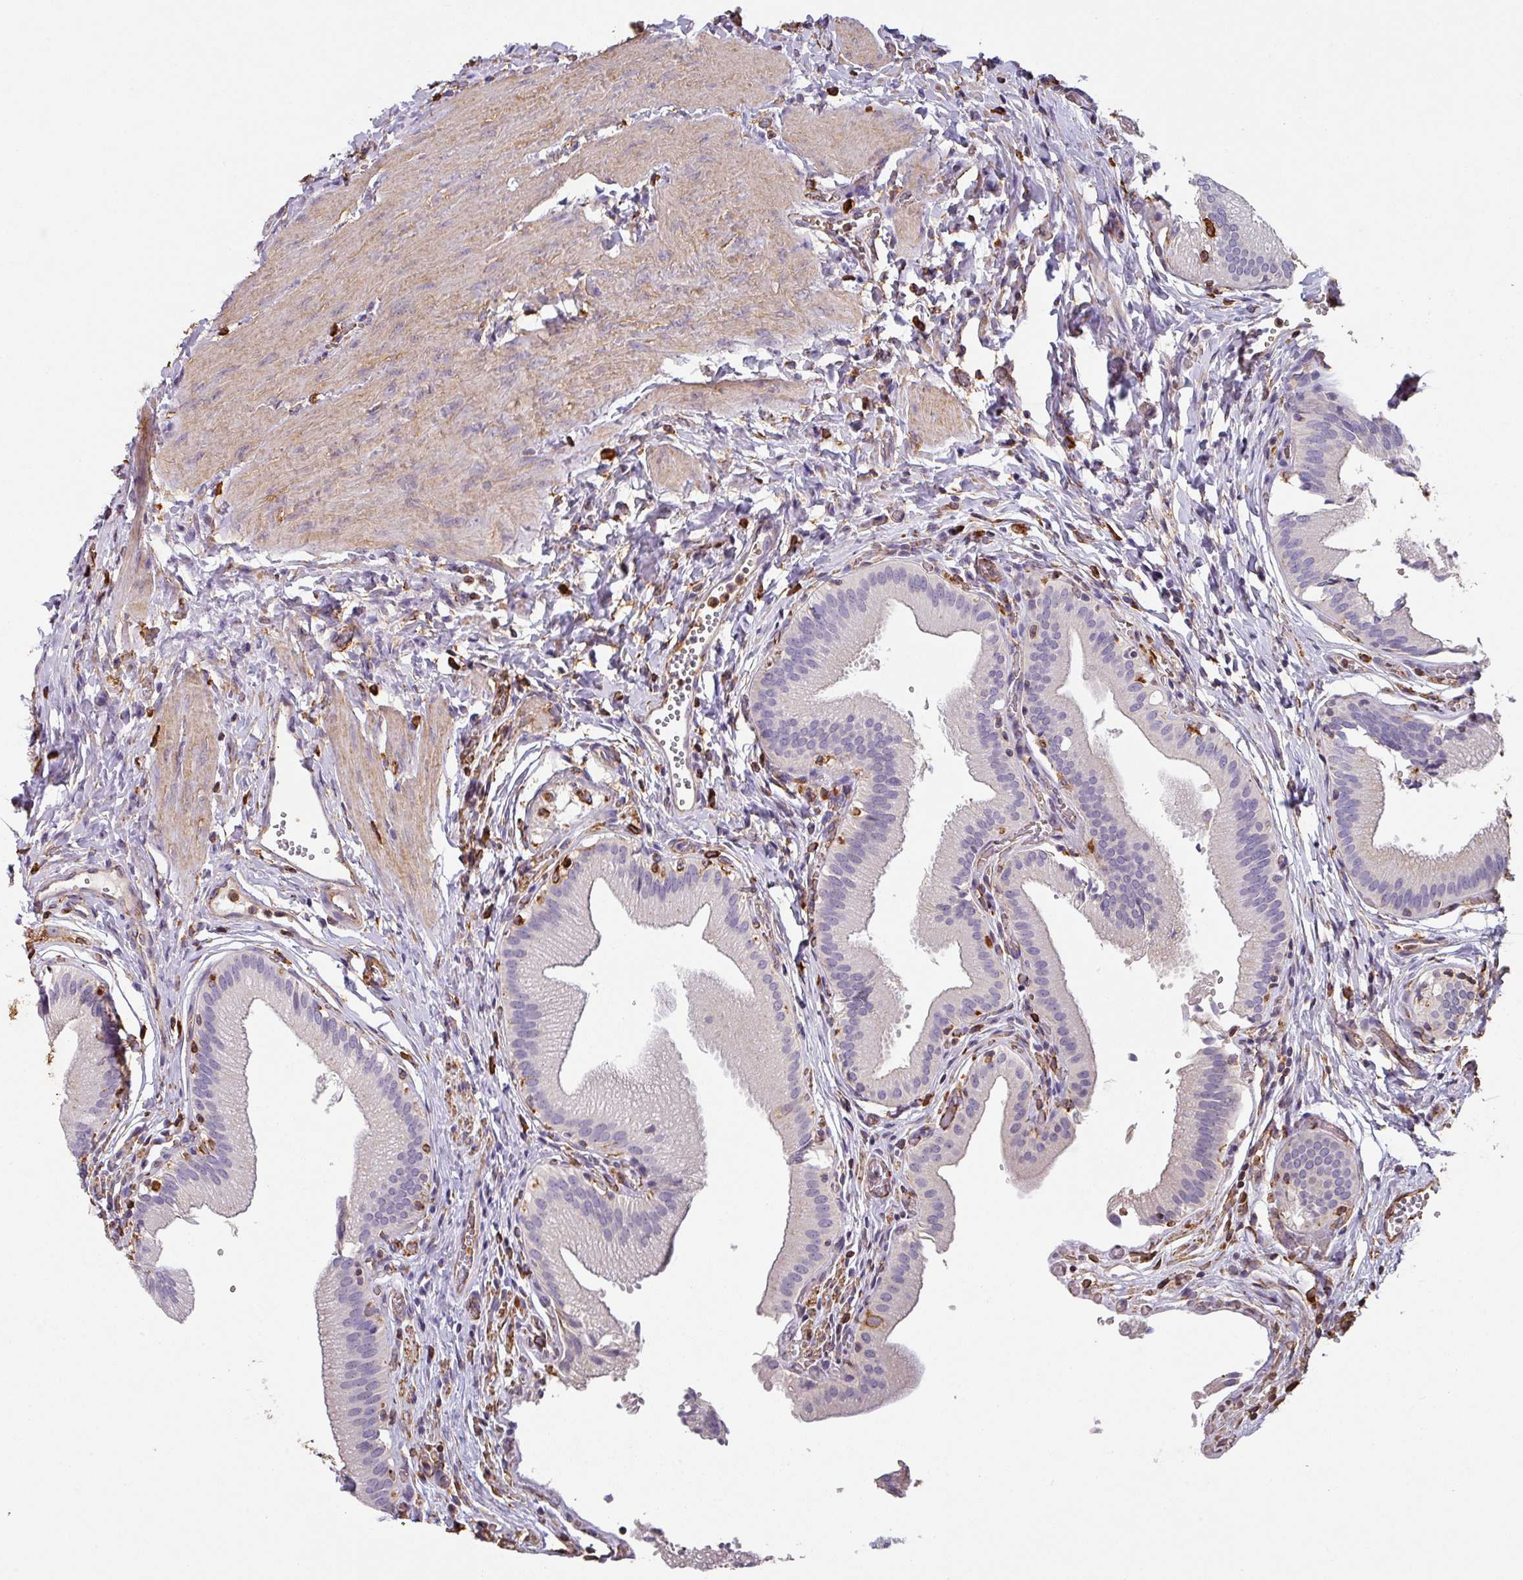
{"staining": {"intensity": "negative", "quantity": "none", "location": "none"}, "tissue": "gallbladder", "cell_type": "Glandular cells", "image_type": "normal", "snomed": [{"axis": "morphology", "description": "Normal tissue, NOS"}, {"axis": "topography", "description": "Gallbladder"}, {"axis": "topography", "description": "Peripheral nerve tissue"}], "caption": "Immunohistochemical staining of unremarkable gallbladder demonstrates no significant positivity in glandular cells.", "gene": "ZNF280C", "patient": {"sex": "male", "age": 17}}